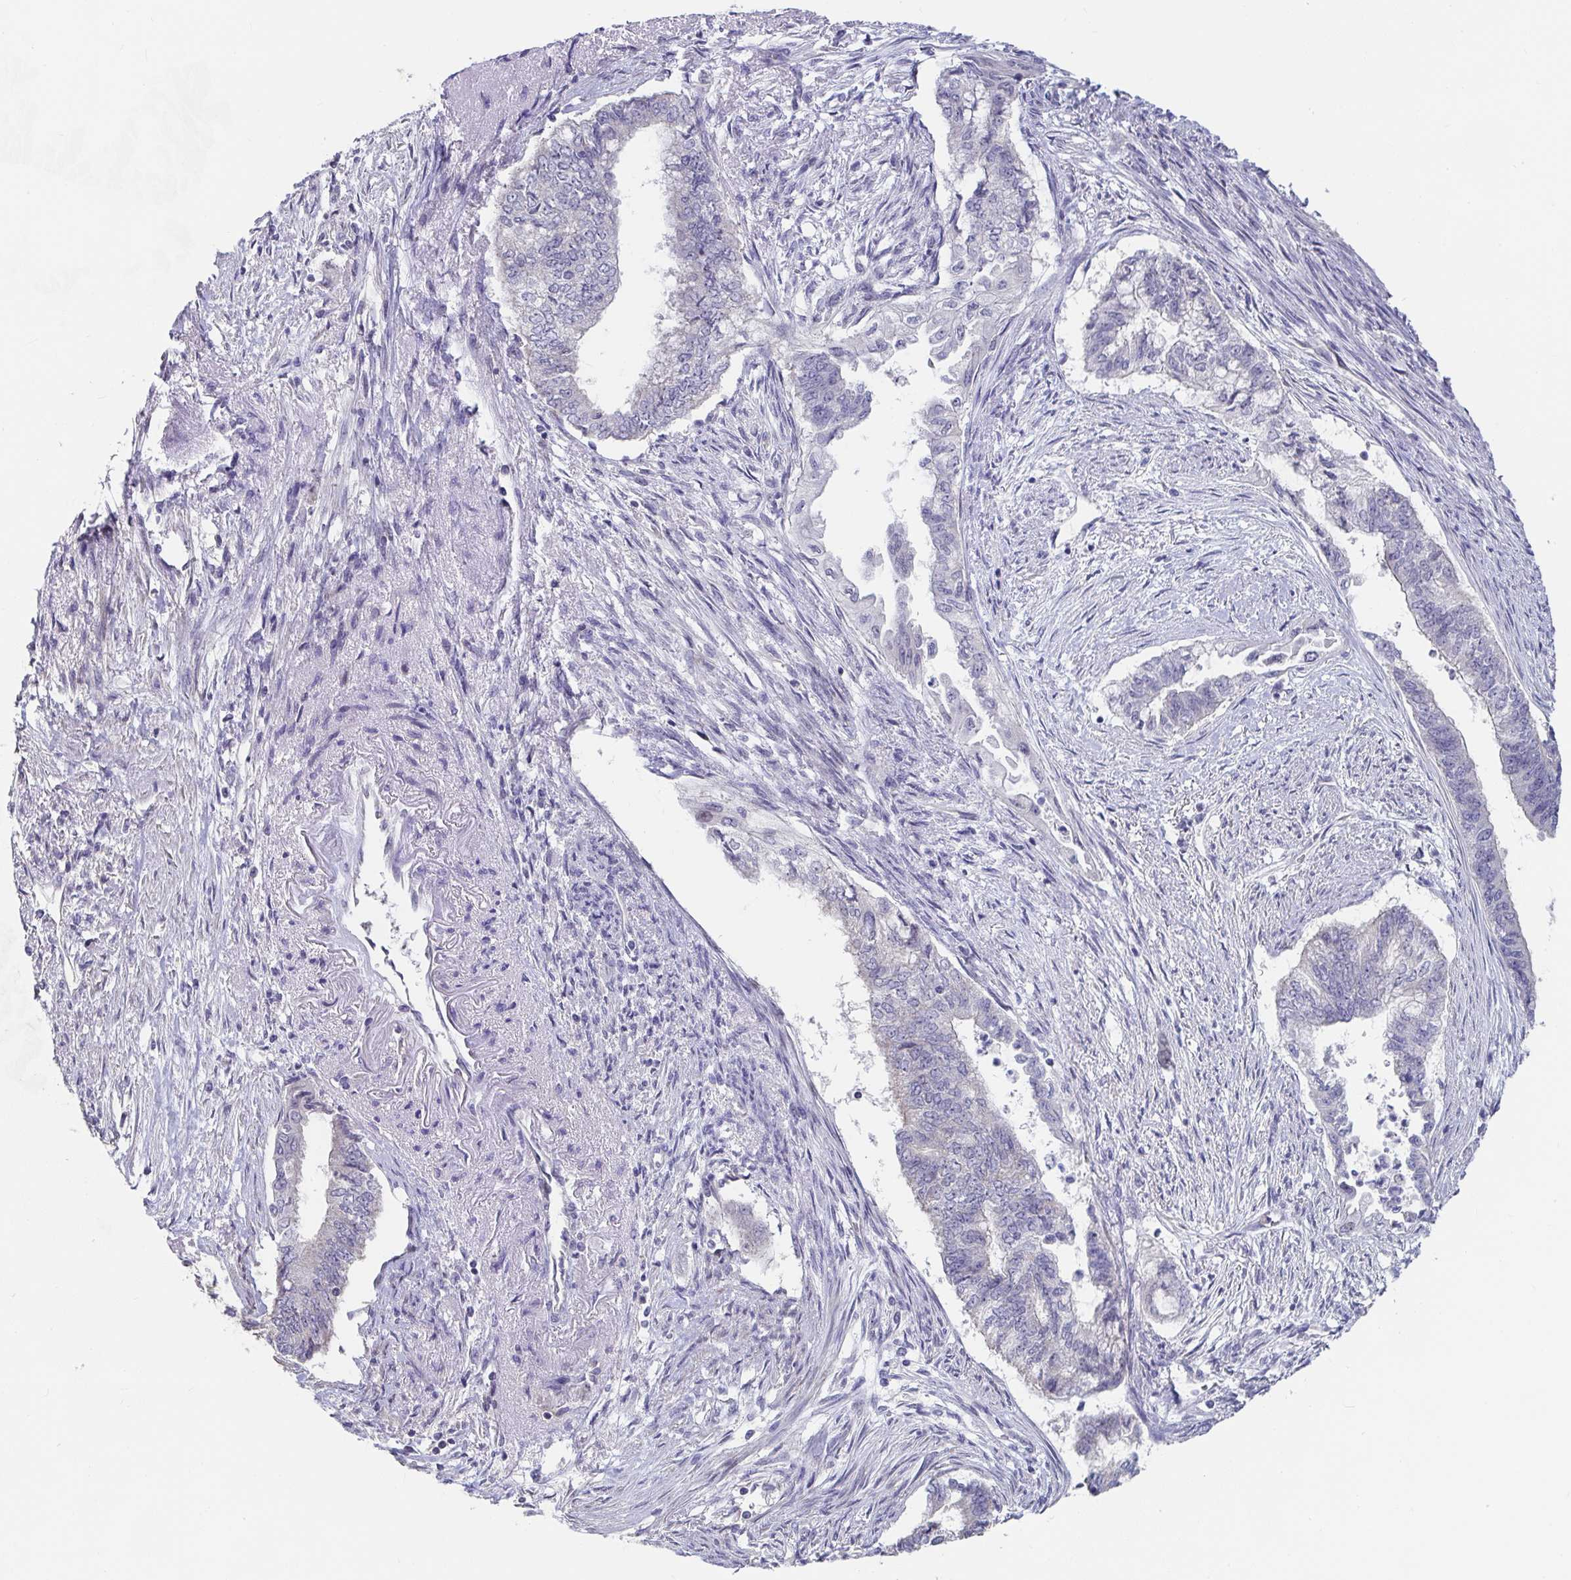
{"staining": {"intensity": "negative", "quantity": "none", "location": "none"}, "tissue": "endometrial cancer", "cell_type": "Tumor cells", "image_type": "cancer", "snomed": [{"axis": "morphology", "description": "Adenocarcinoma, NOS"}, {"axis": "topography", "description": "Endometrium"}], "caption": "This is an immunohistochemistry image of adenocarcinoma (endometrial). There is no staining in tumor cells.", "gene": "FAM156B", "patient": {"sex": "female", "age": 65}}